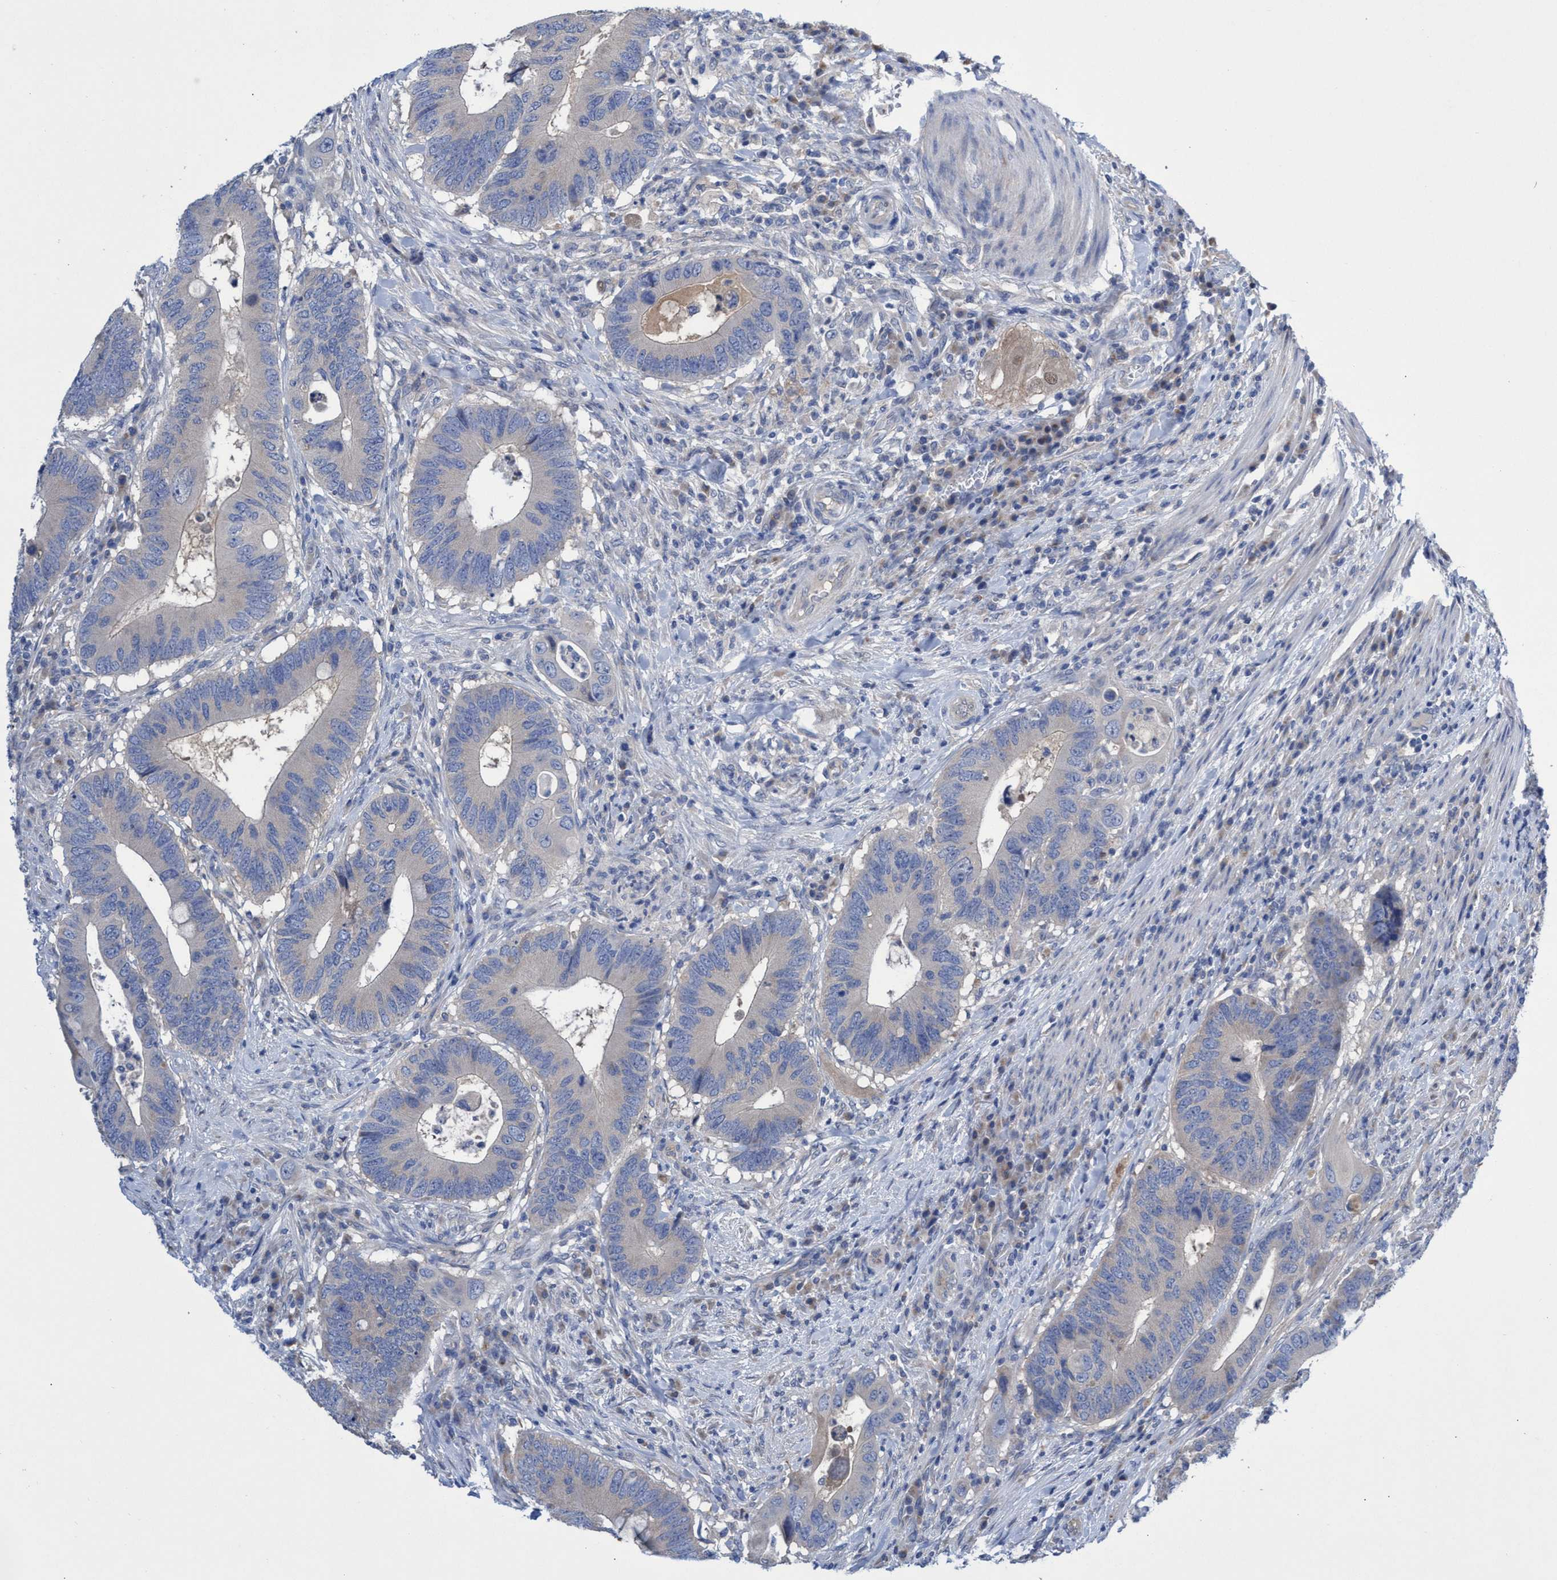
{"staining": {"intensity": "weak", "quantity": "<25%", "location": "cytoplasmic/membranous"}, "tissue": "colorectal cancer", "cell_type": "Tumor cells", "image_type": "cancer", "snomed": [{"axis": "morphology", "description": "Adenocarcinoma, NOS"}, {"axis": "topography", "description": "Colon"}], "caption": "Immunohistochemistry histopathology image of neoplastic tissue: adenocarcinoma (colorectal) stained with DAB (3,3'-diaminobenzidine) shows no significant protein expression in tumor cells.", "gene": "SVEP1", "patient": {"sex": "male", "age": 71}}